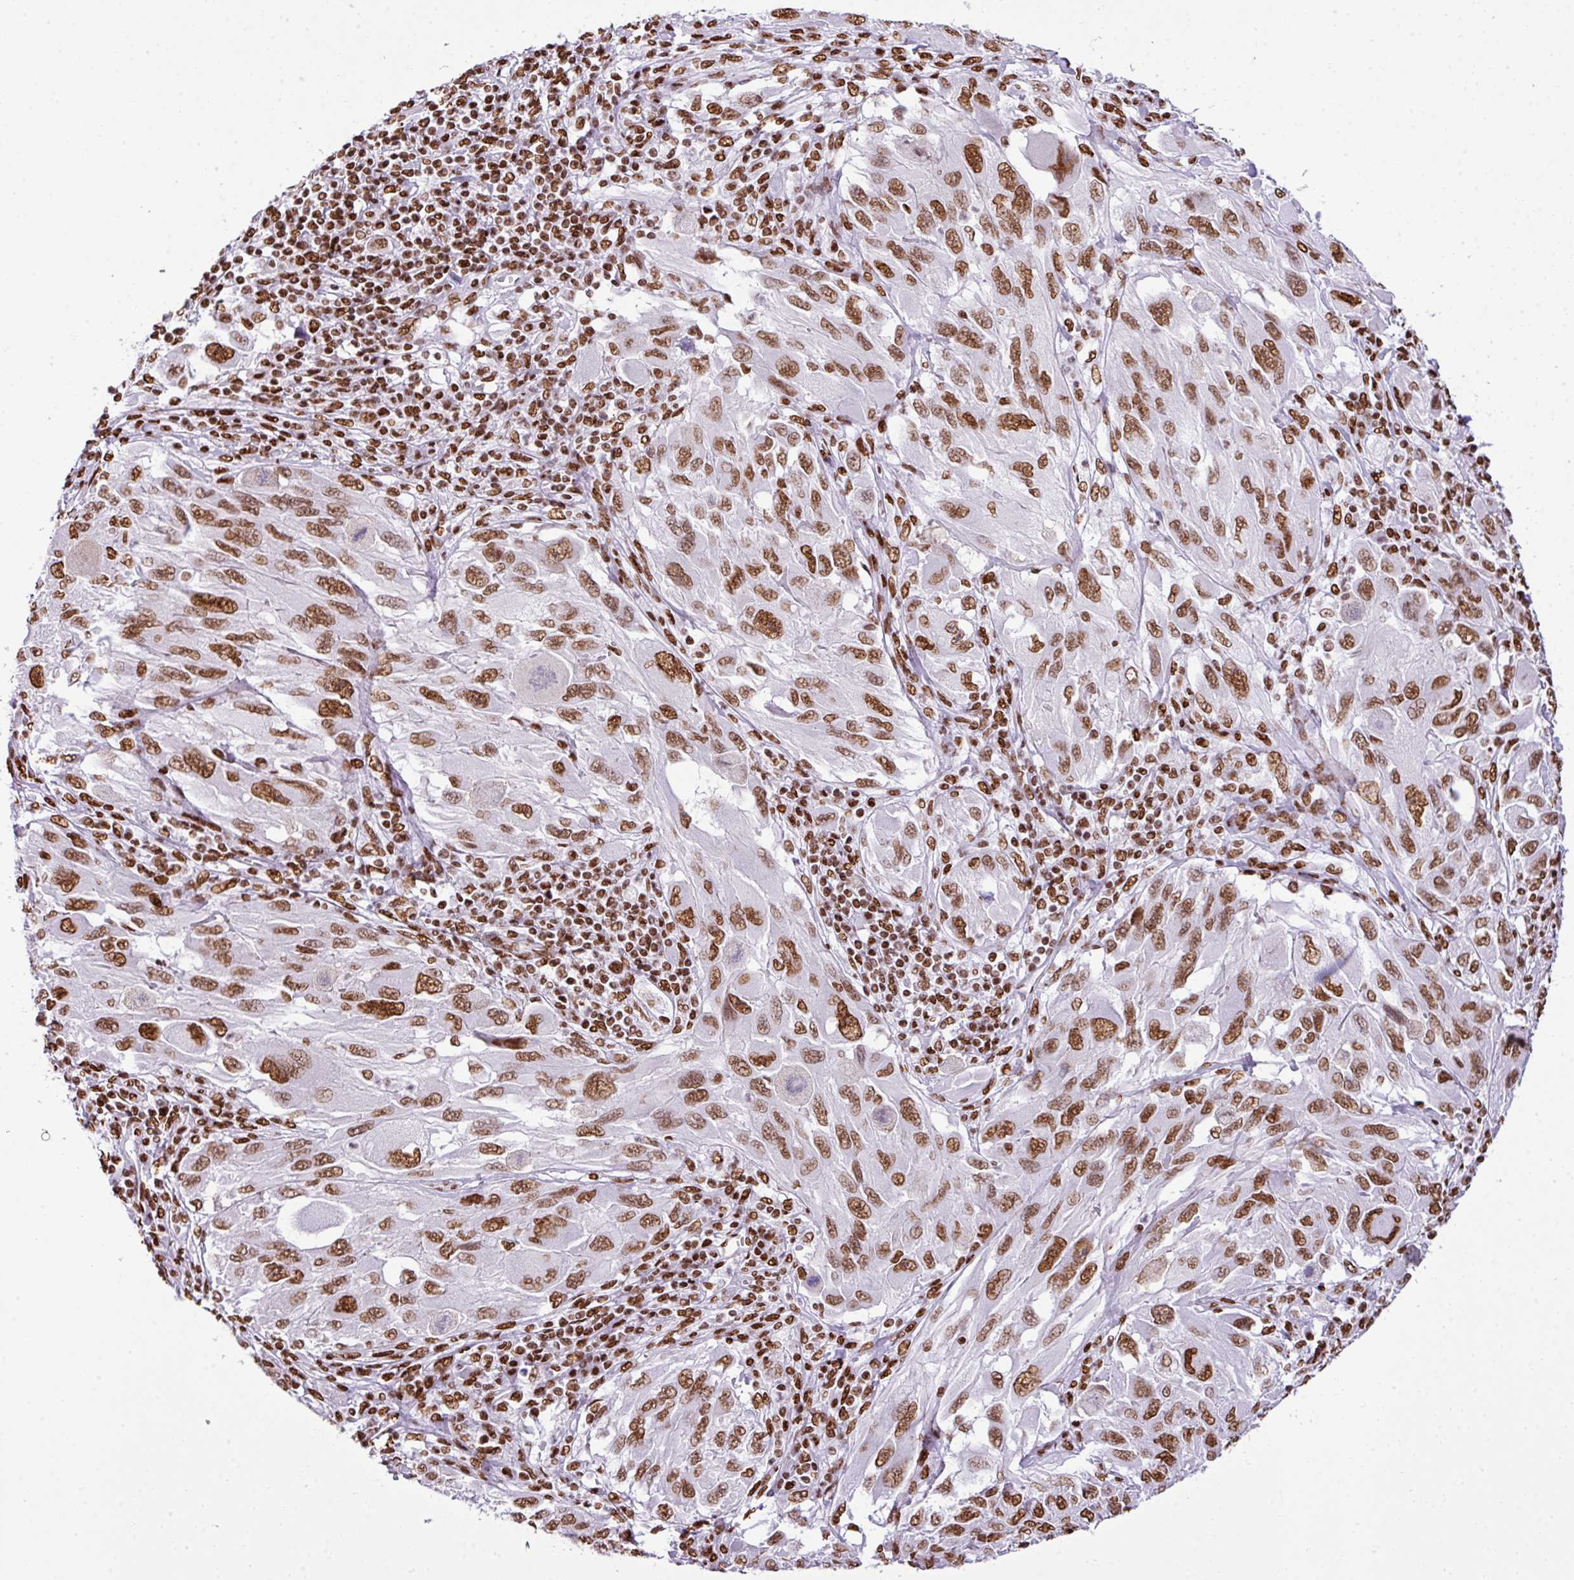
{"staining": {"intensity": "moderate", "quantity": ">75%", "location": "nuclear"}, "tissue": "melanoma", "cell_type": "Tumor cells", "image_type": "cancer", "snomed": [{"axis": "morphology", "description": "Malignant melanoma, NOS"}, {"axis": "topography", "description": "Skin"}], "caption": "A photomicrograph of melanoma stained for a protein shows moderate nuclear brown staining in tumor cells.", "gene": "RARG", "patient": {"sex": "female", "age": 91}}